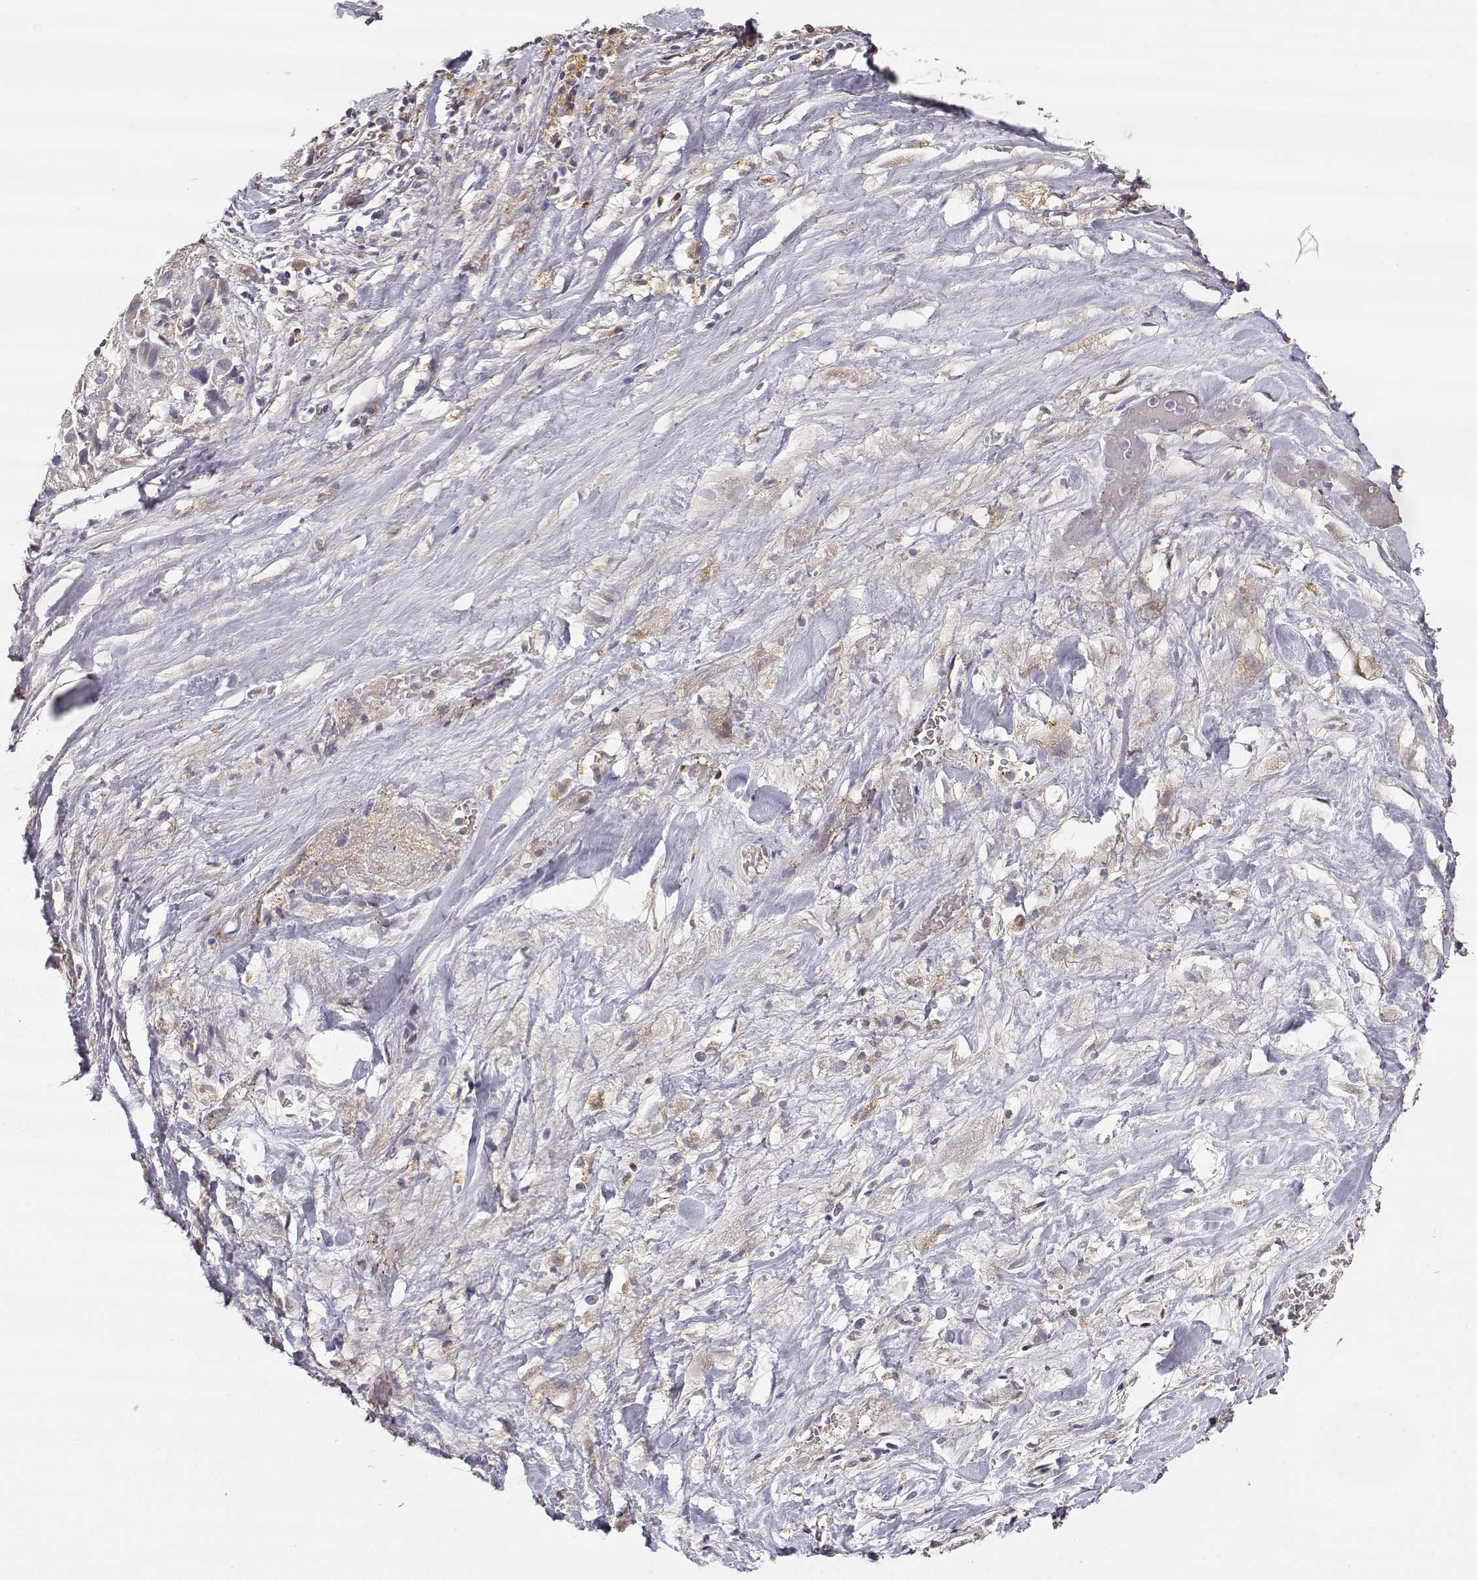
{"staining": {"intensity": "negative", "quantity": "none", "location": "none"}, "tissue": "liver cancer", "cell_type": "Tumor cells", "image_type": "cancer", "snomed": [{"axis": "morphology", "description": "Cholangiocarcinoma"}, {"axis": "topography", "description": "Liver"}], "caption": "Micrograph shows no protein positivity in tumor cells of liver cancer (cholangiocarcinoma) tissue.", "gene": "CRIM1", "patient": {"sex": "female", "age": 52}}